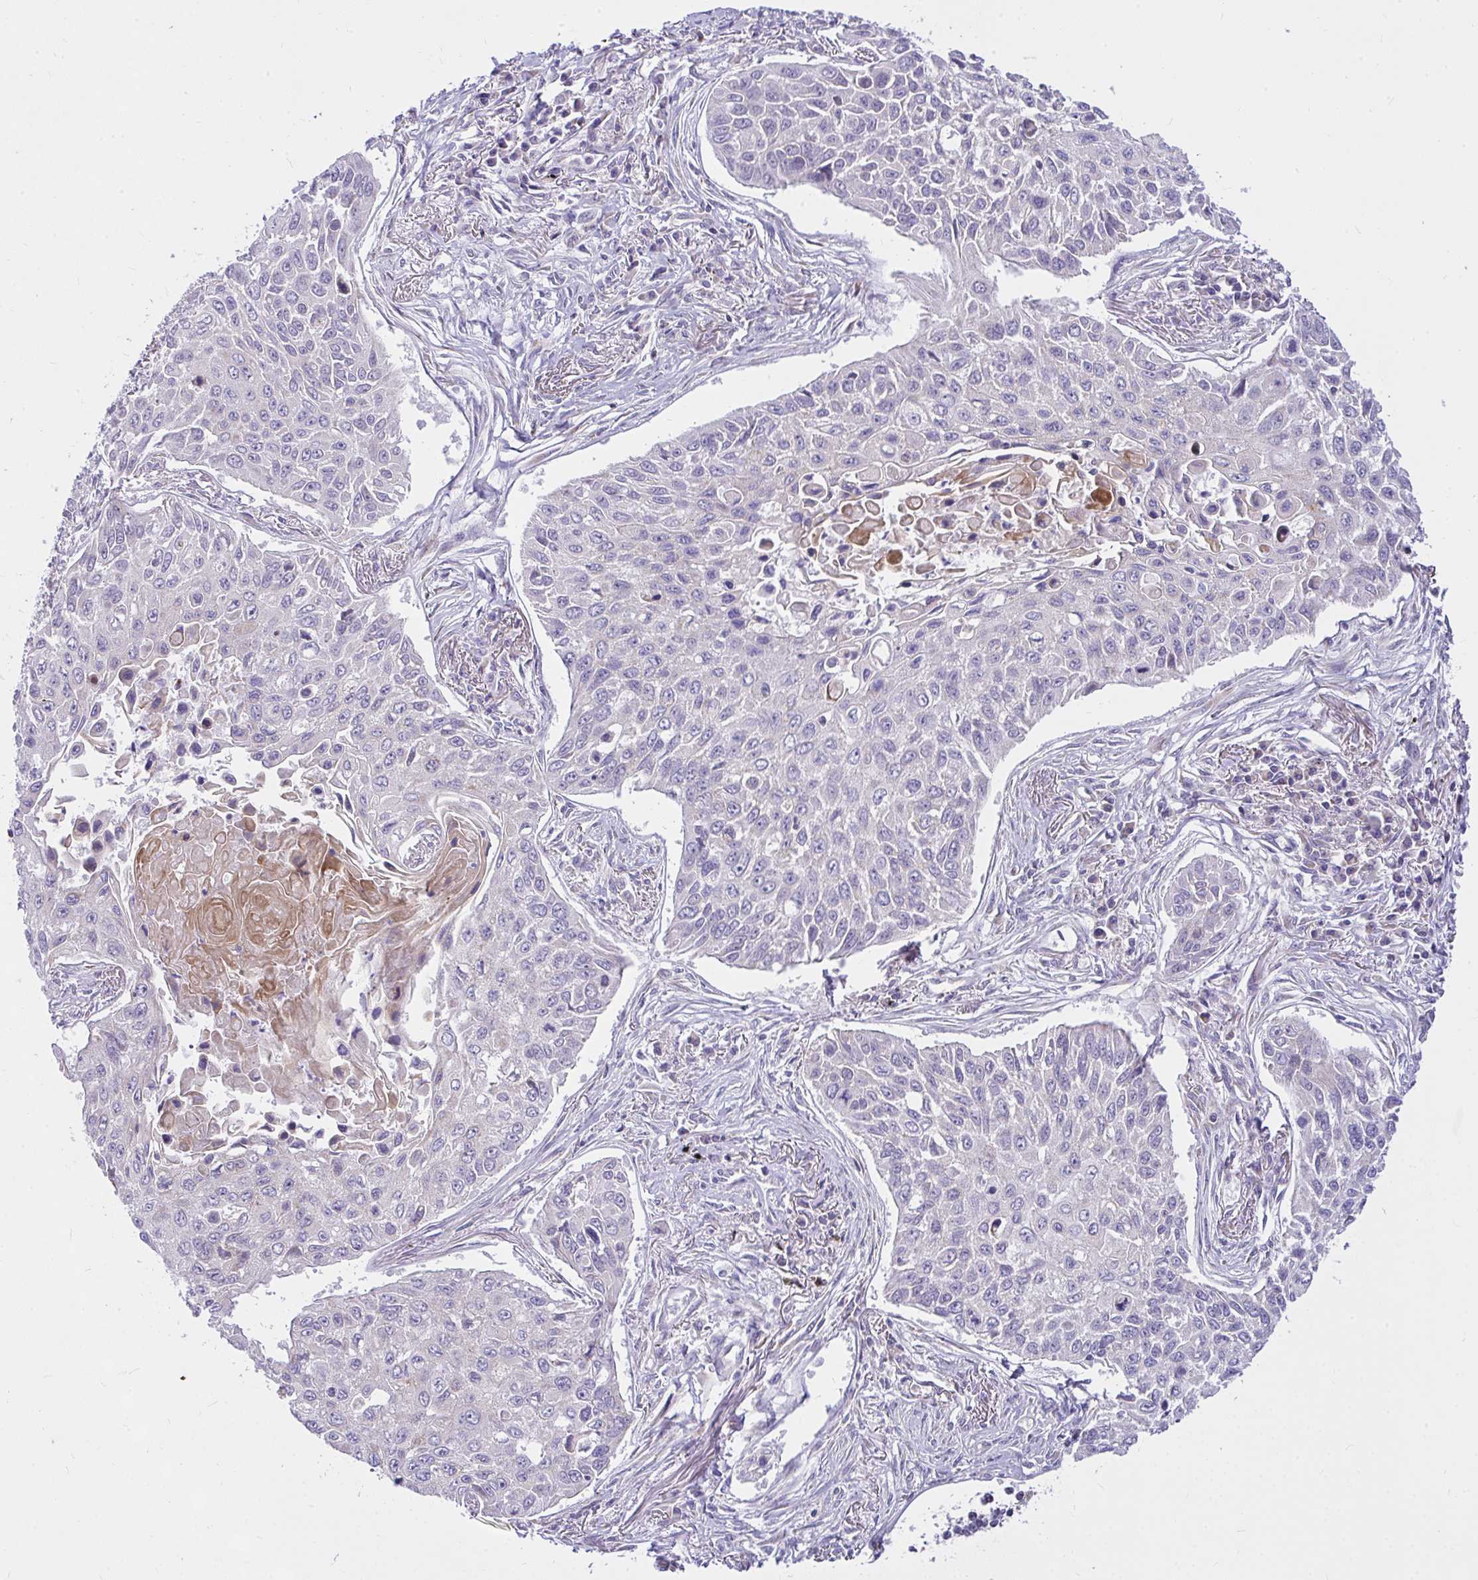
{"staining": {"intensity": "negative", "quantity": "none", "location": "none"}, "tissue": "lung cancer", "cell_type": "Tumor cells", "image_type": "cancer", "snomed": [{"axis": "morphology", "description": "Squamous cell carcinoma, NOS"}, {"axis": "topography", "description": "Lung"}], "caption": "Immunohistochemistry (IHC) photomicrograph of human squamous cell carcinoma (lung) stained for a protein (brown), which demonstrates no expression in tumor cells. (Brightfield microscopy of DAB (3,3'-diaminobenzidine) immunohistochemistry (IHC) at high magnification).", "gene": "CEP63", "patient": {"sex": "male", "age": 75}}